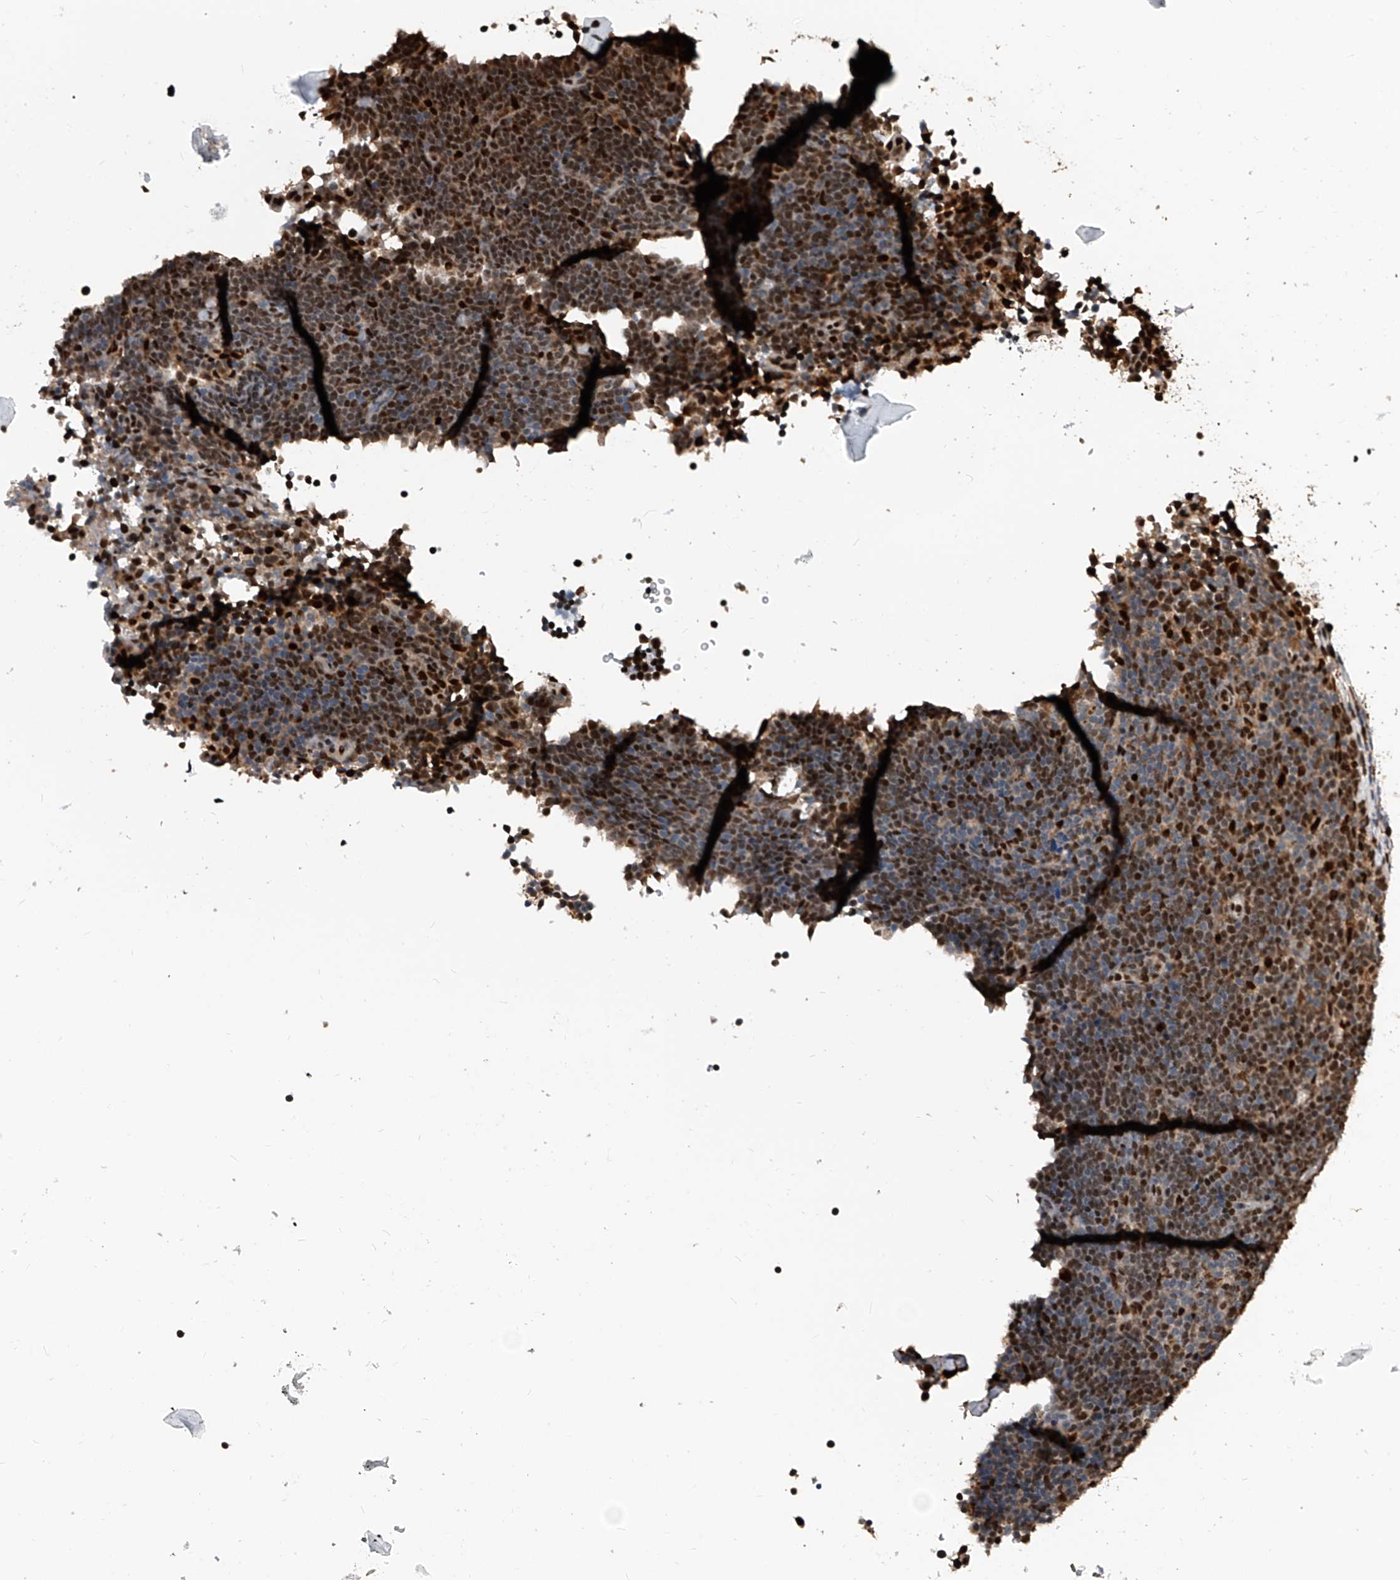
{"staining": {"intensity": "strong", "quantity": "25%-75%", "location": "nuclear"}, "tissue": "lymphoma", "cell_type": "Tumor cells", "image_type": "cancer", "snomed": [{"axis": "morphology", "description": "Malignant lymphoma, non-Hodgkin's type, High grade"}, {"axis": "topography", "description": "Lymph node"}], "caption": "A histopathology image showing strong nuclear expression in about 25%-75% of tumor cells in lymphoma, as visualized by brown immunohistochemical staining.", "gene": "FKBP5", "patient": {"sex": "male", "age": 13}}